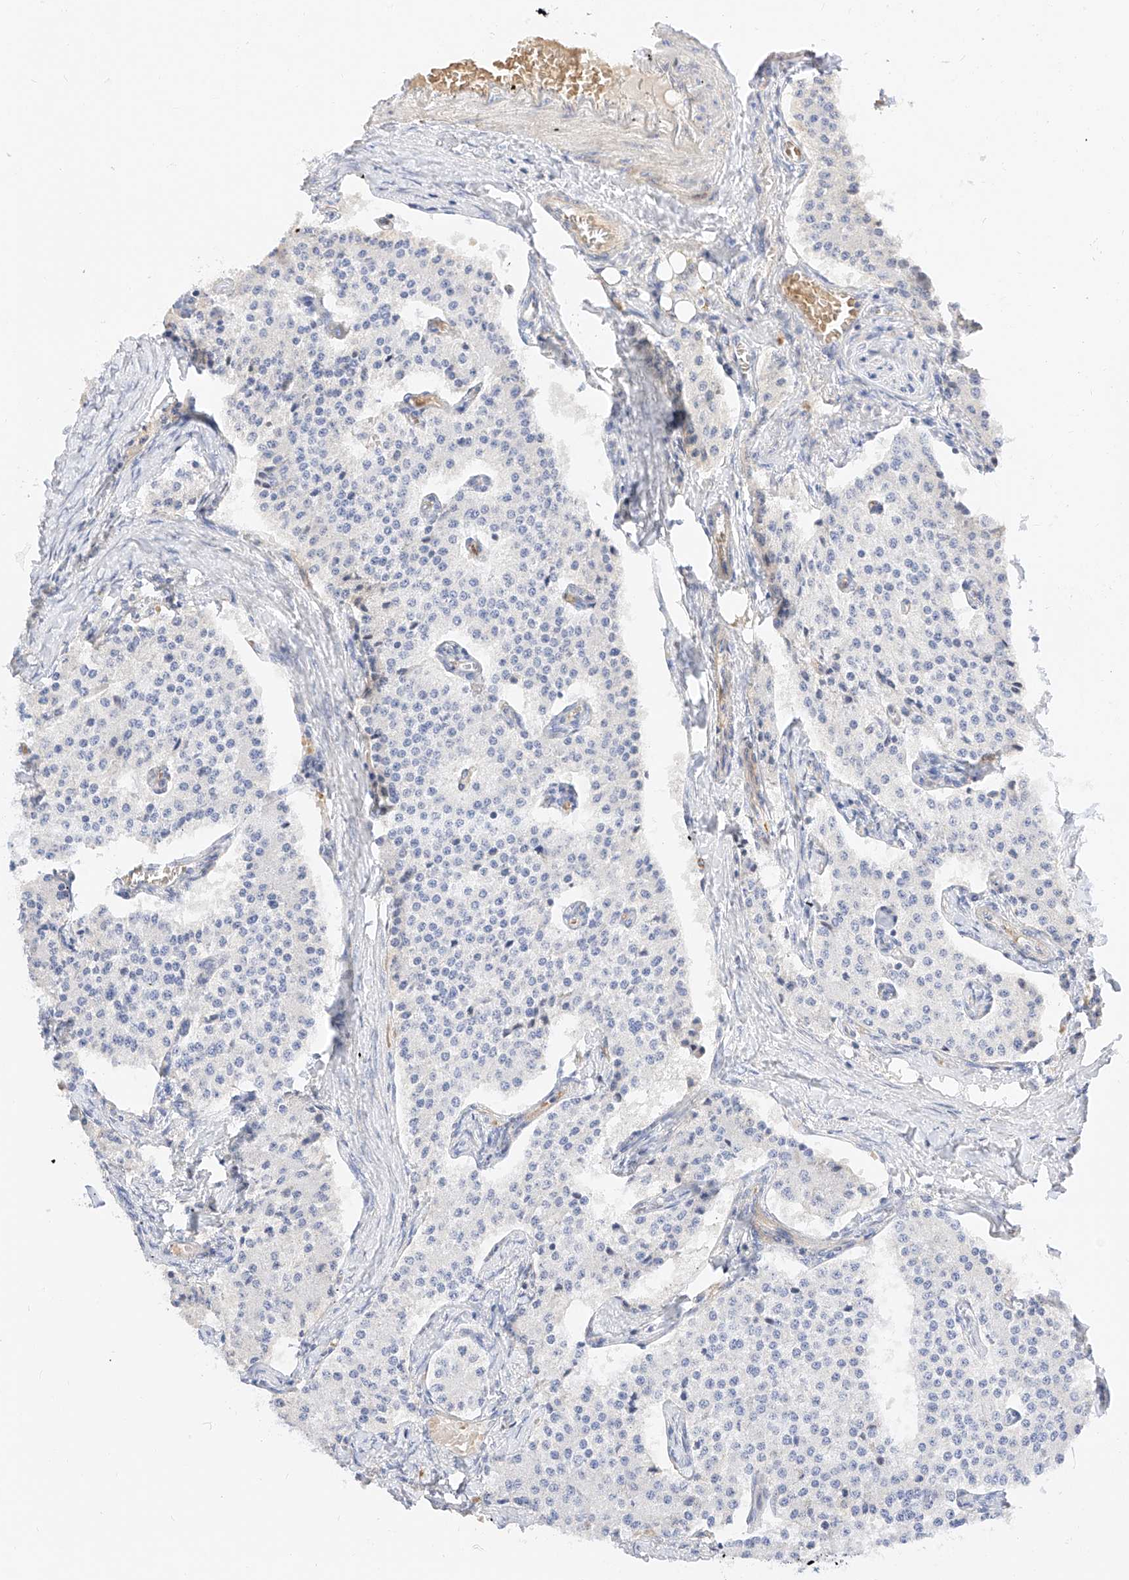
{"staining": {"intensity": "negative", "quantity": "none", "location": "none"}, "tissue": "carcinoid", "cell_type": "Tumor cells", "image_type": "cancer", "snomed": [{"axis": "morphology", "description": "Carcinoid, malignant, NOS"}, {"axis": "topography", "description": "Colon"}], "caption": "Image shows no significant protein positivity in tumor cells of carcinoid.", "gene": "CDCP2", "patient": {"sex": "female", "age": 52}}